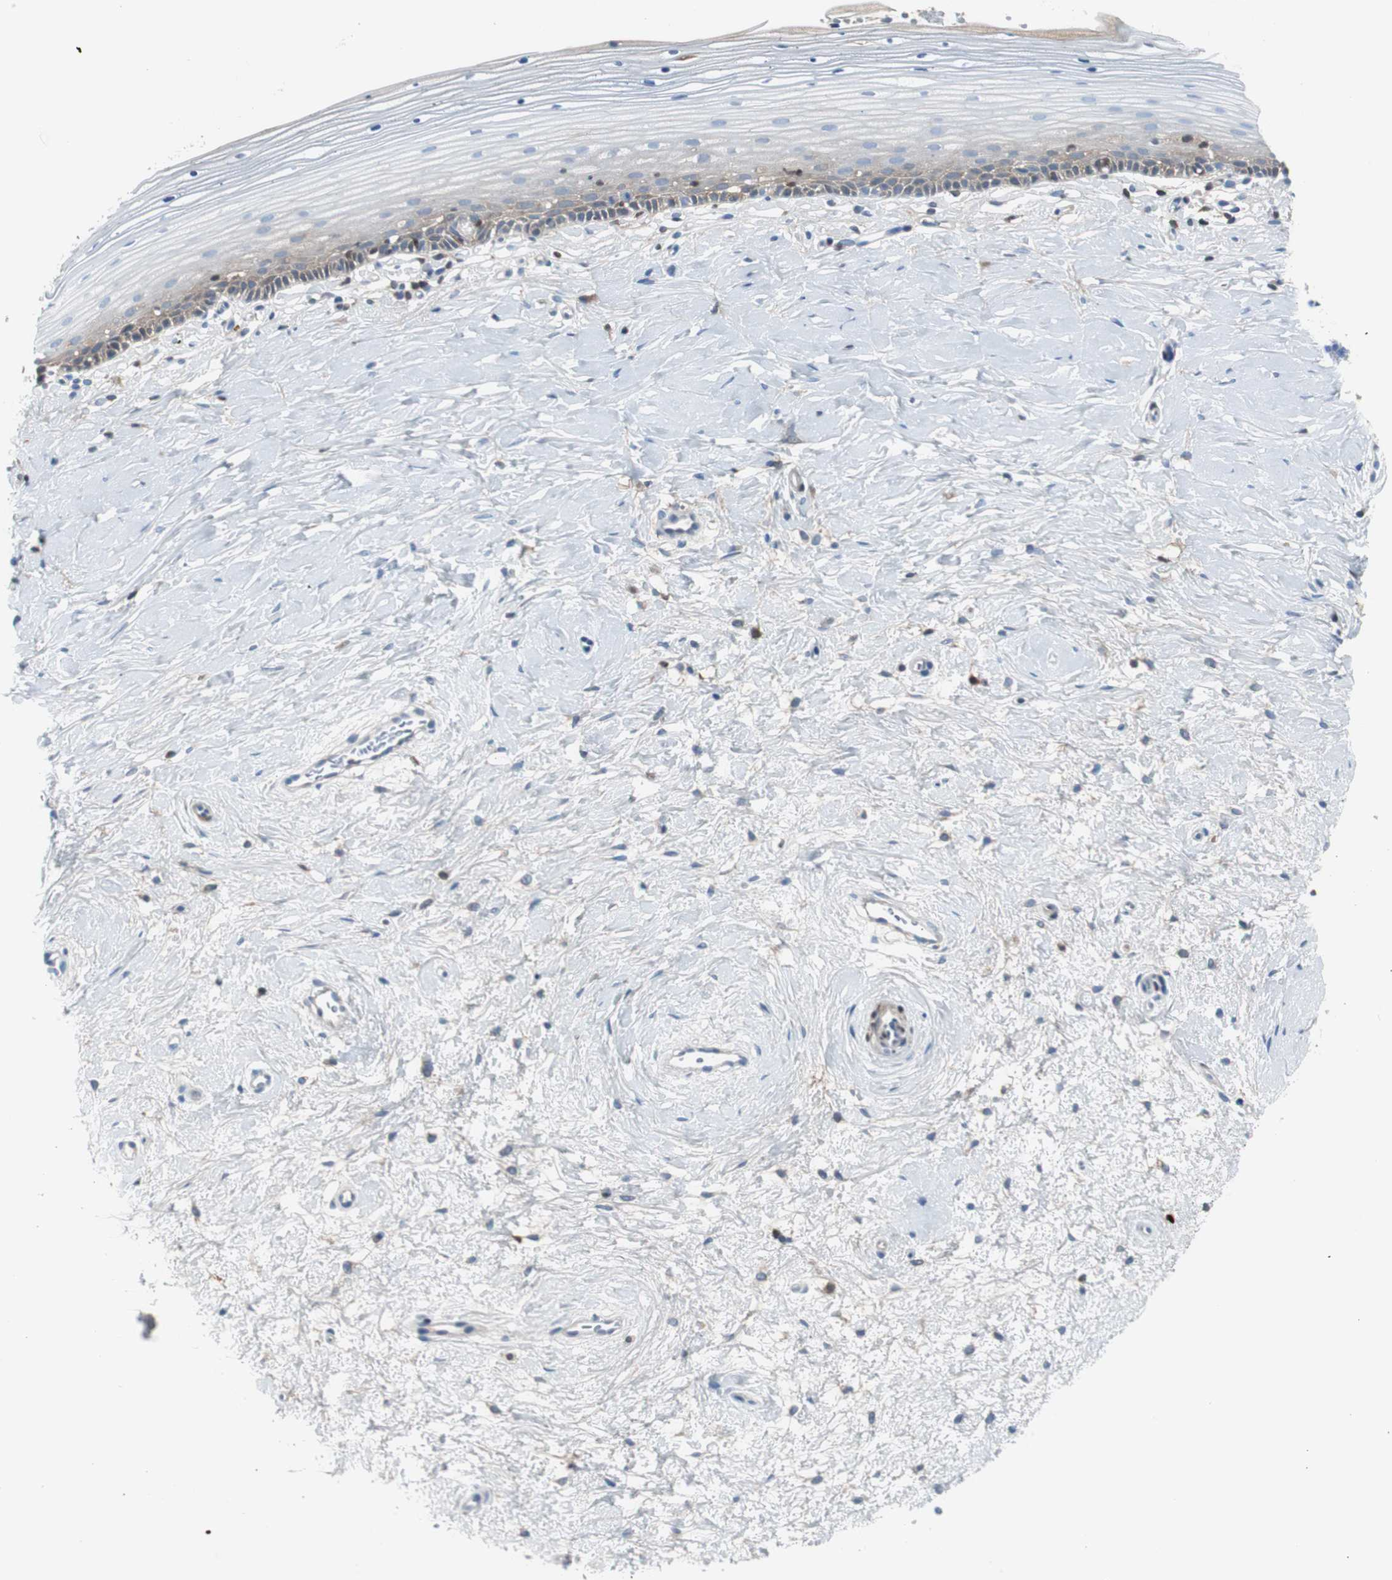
{"staining": {"intensity": "moderate", "quantity": ">75%", "location": "cytoplasmic/membranous"}, "tissue": "cervix", "cell_type": "Glandular cells", "image_type": "normal", "snomed": [{"axis": "morphology", "description": "Normal tissue, NOS"}, {"axis": "topography", "description": "Cervix"}], "caption": "IHC micrograph of benign cervix: cervix stained using immunohistochemistry (IHC) shows medium levels of moderate protein expression localized specifically in the cytoplasmic/membranous of glandular cells, appearing as a cytoplasmic/membranous brown color.", "gene": "SERPINF1", "patient": {"sex": "female", "age": 39}}